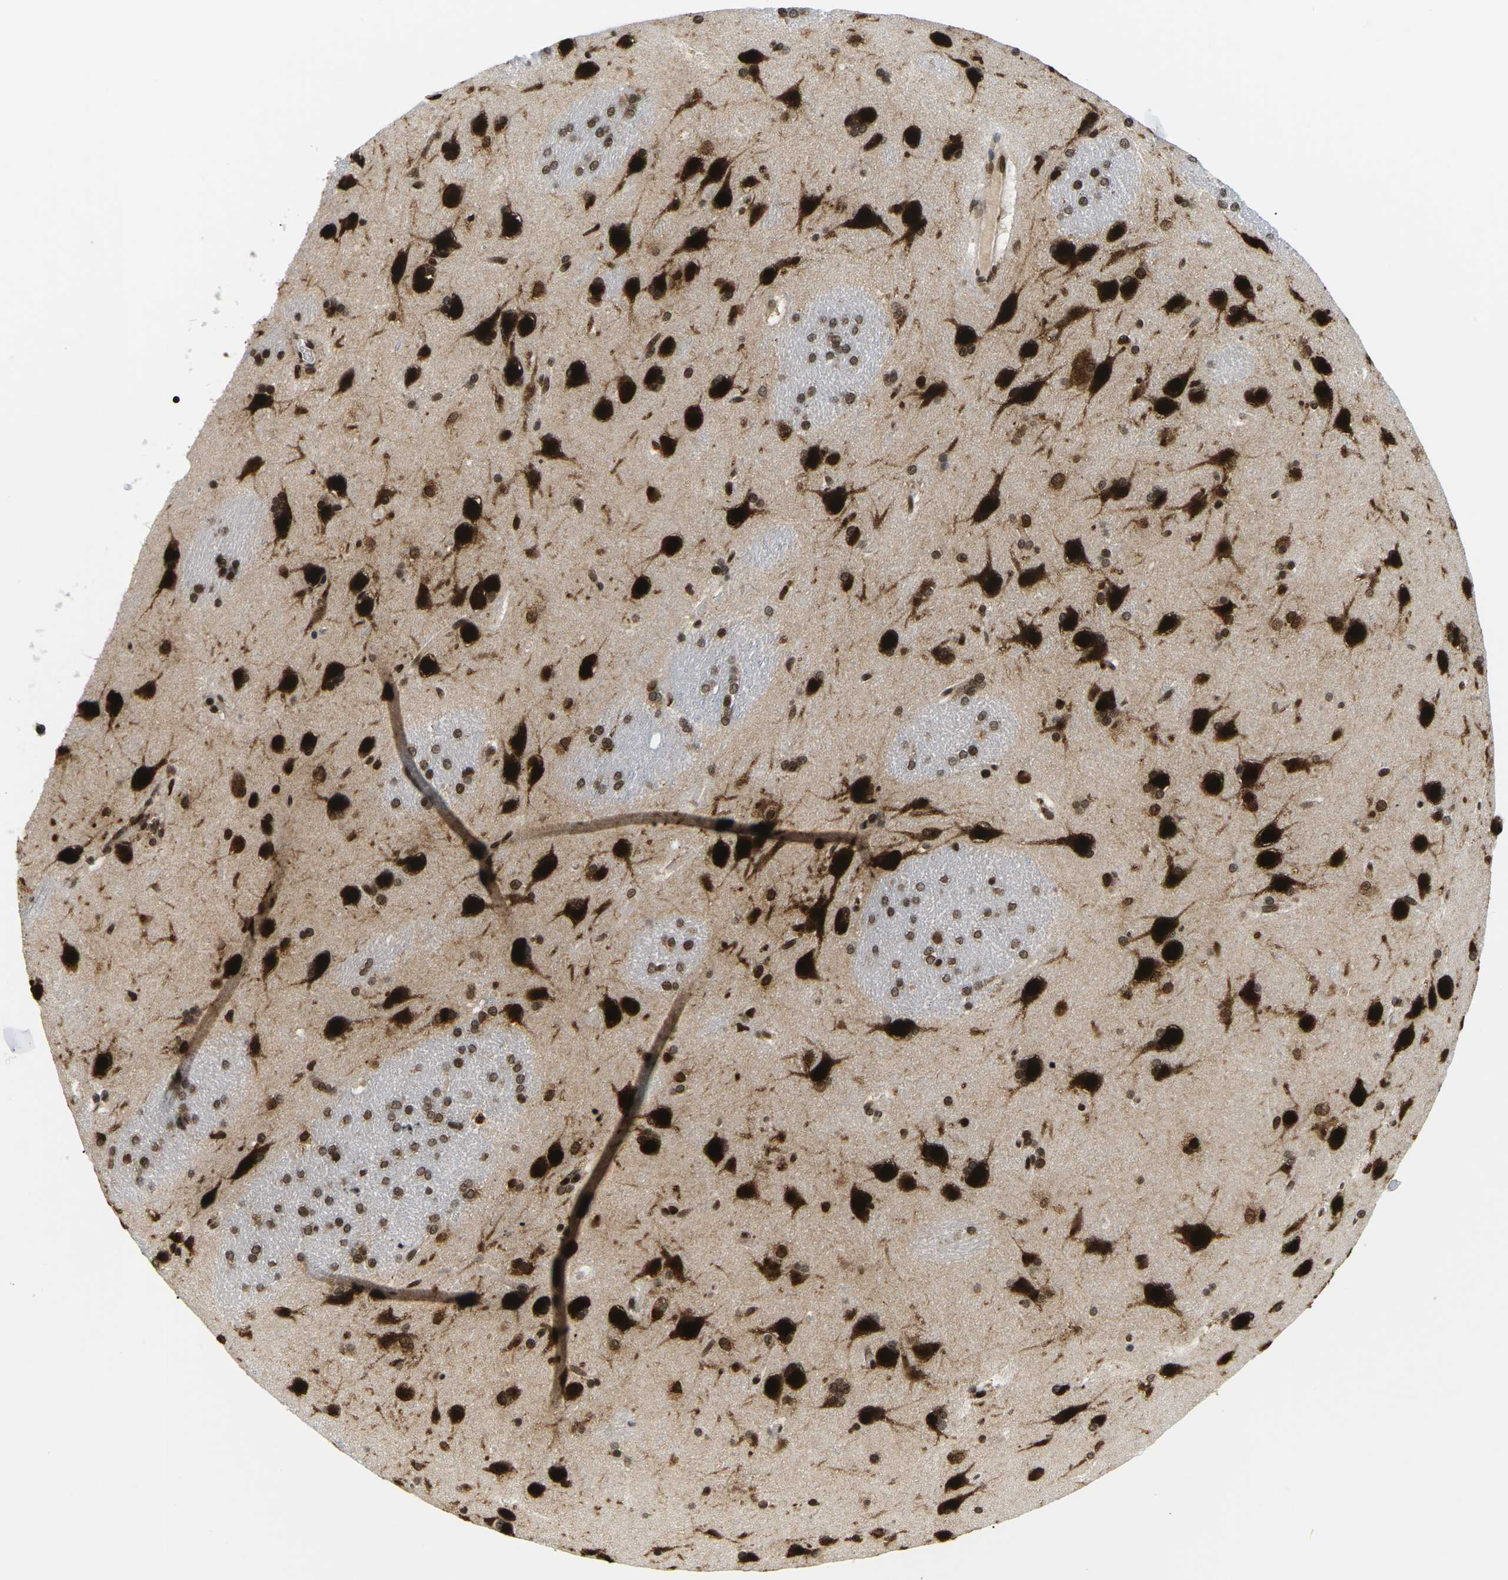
{"staining": {"intensity": "strong", "quantity": ">75%", "location": "nuclear"}, "tissue": "caudate", "cell_type": "Glial cells", "image_type": "normal", "snomed": [{"axis": "morphology", "description": "Normal tissue, NOS"}, {"axis": "topography", "description": "Lateral ventricle wall"}], "caption": "Immunohistochemical staining of normal caudate displays high levels of strong nuclear expression in about >75% of glial cells. Nuclei are stained in blue.", "gene": "CELF1", "patient": {"sex": "female", "age": 19}}